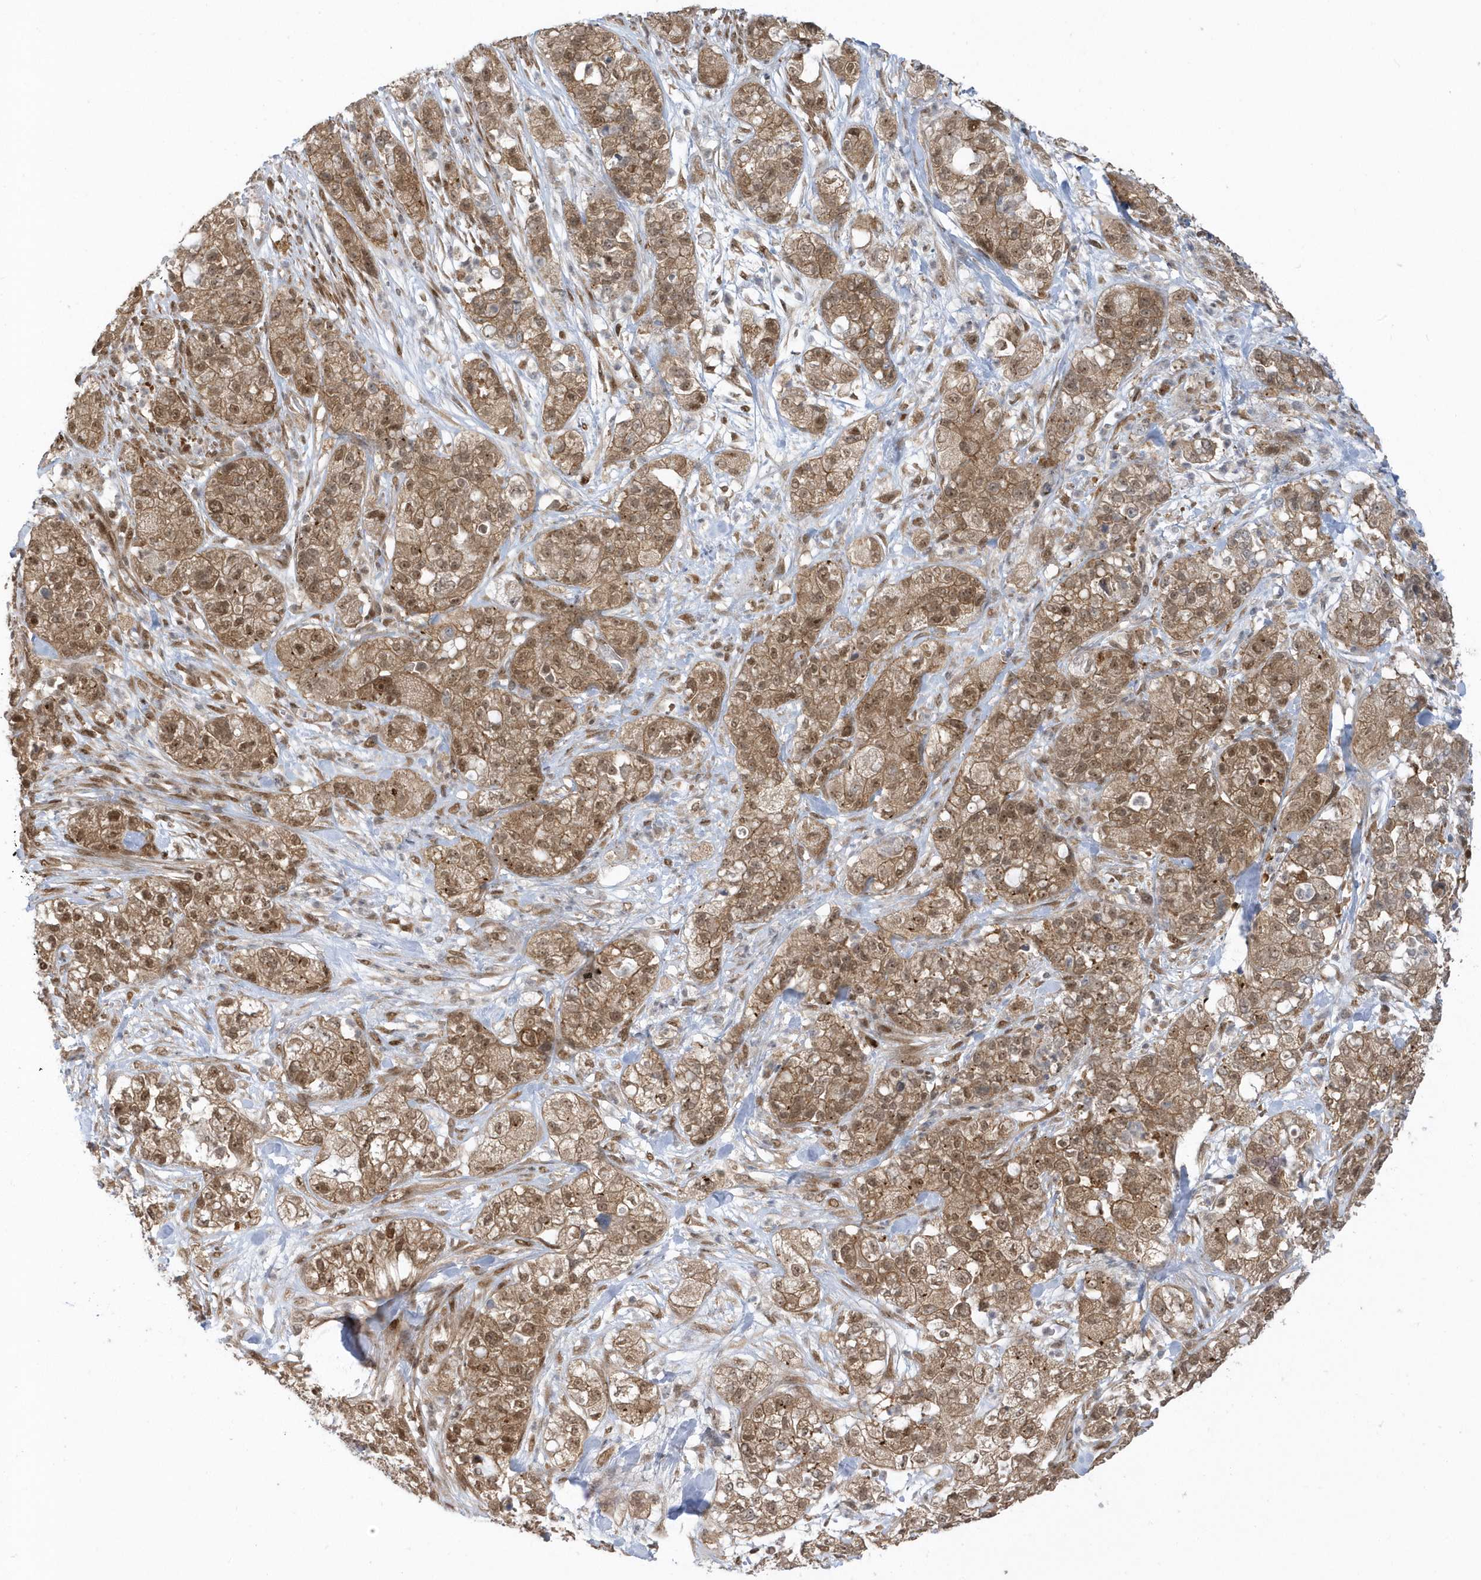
{"staining": {"intensity": "moderate", "quantity": ">75%", "location": "cytoplasmic/membranous,nuclear"}, "tissue": "pancreatic cancer", "cell_type": "Tumor cells", "image_type": "cancer", "snomed": [{"axis": "morphology", "description": "Adenocarcinoma, NOS"}, {"axis": "topography", "description": "Pancreas"}], "caption": "IHC (DAB) staining of human pancreatic cancer (adenocarcinoma) displays moderate cytoplasmic/membranous and nuclear protein positivity in approximately >75% of tumor cells.", "gene": "USP53", "patient": {"sex": "female", "age": 78}}